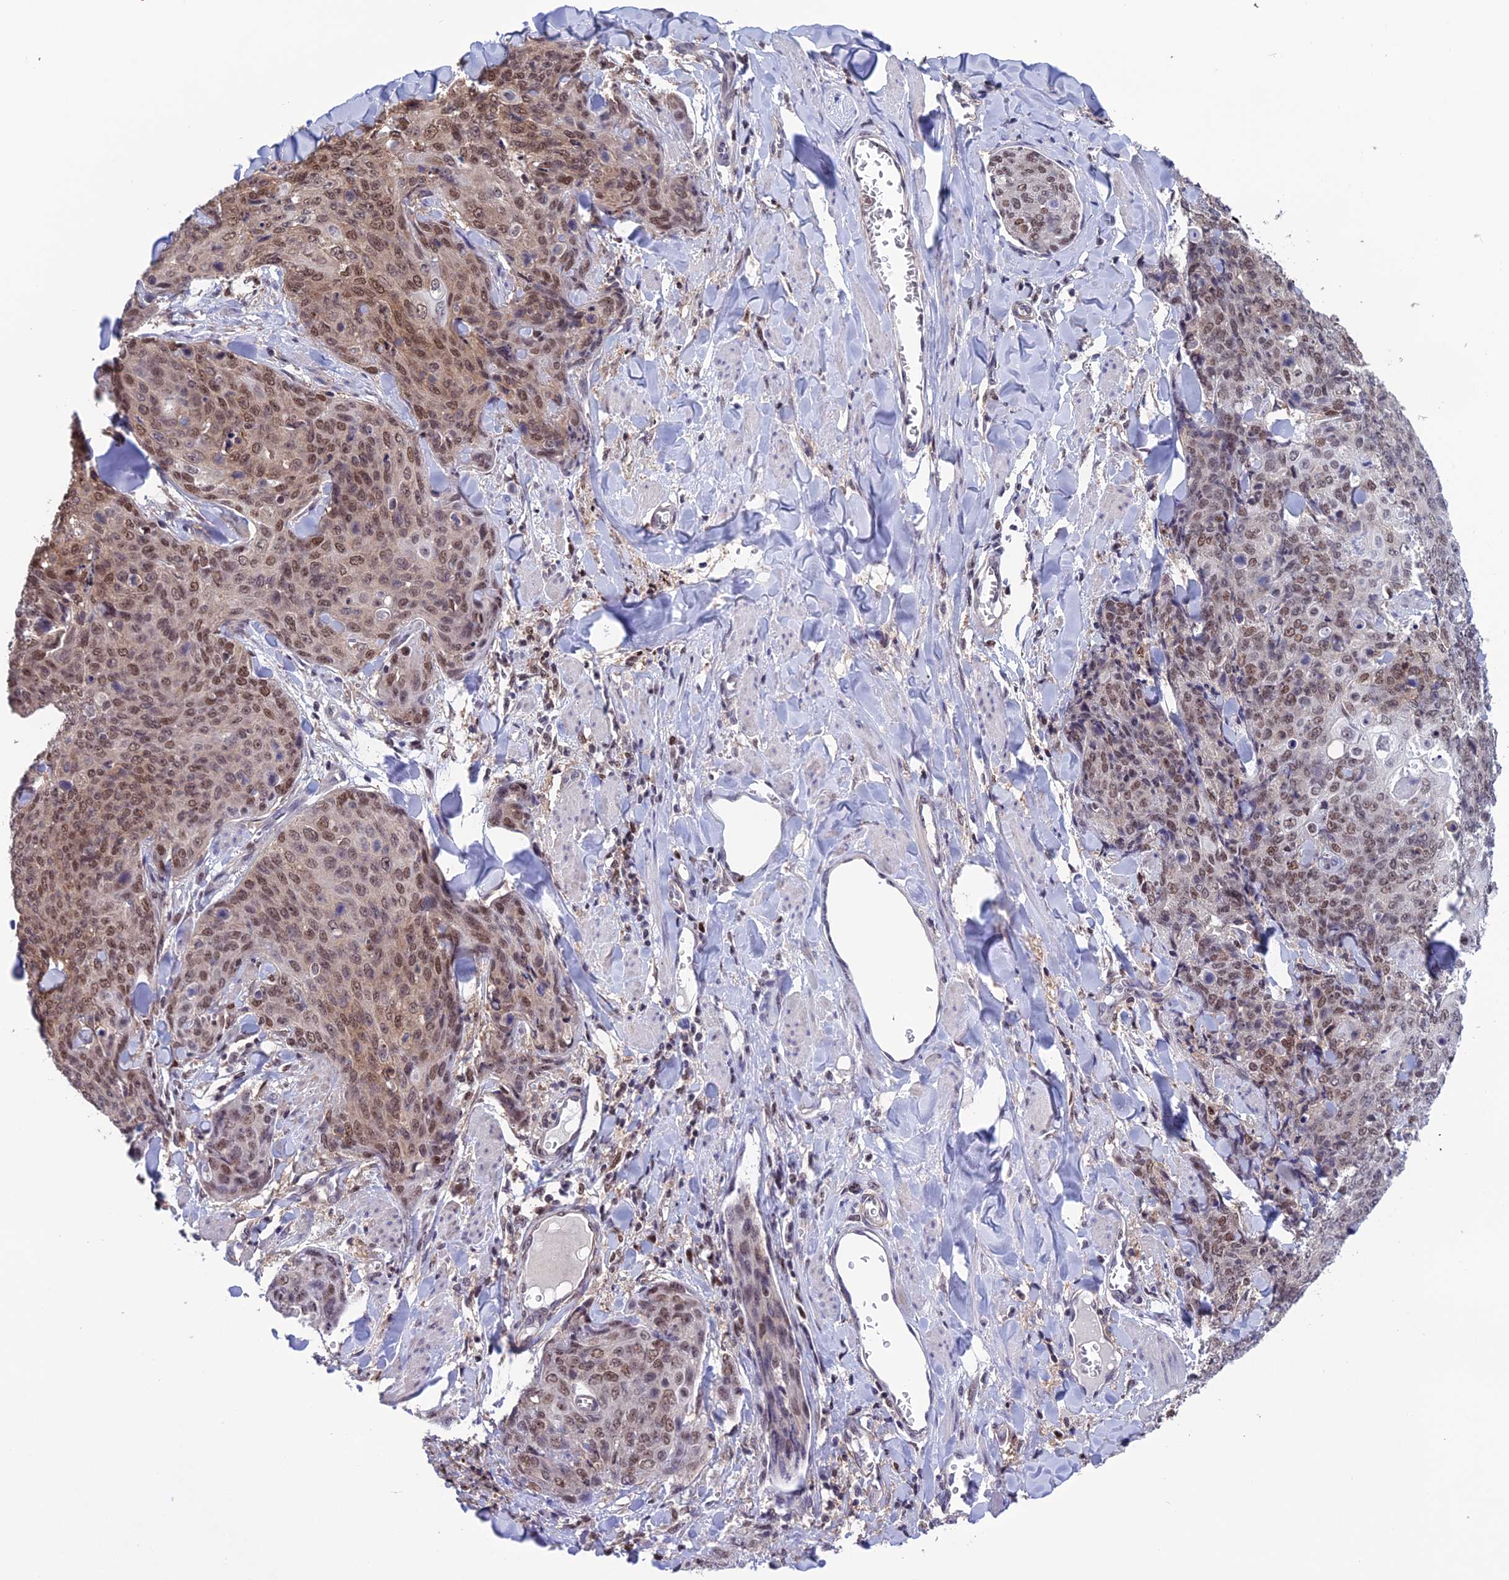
{"staining": {"intensity": "moderate", "quantity": ">75%", "location": "nuclear"}, "tissue": "skin cancer", "cell_type": "Tumor cells", "image_type": "cancer", "snomed": [{"axis": "morphology", "description": "Squamous cell carcinoma, NOS"}, {"axis": "topography", "description": "Skin"}, {"axis": "topography", "description": "Vulva"}], "caption": "Protein expression analysis of human skin cancer reveals moderate nuclear expression in about >75% of tumor cells.", "gene": "MIS12", "patient": {"sex": "female", "age": 85}}